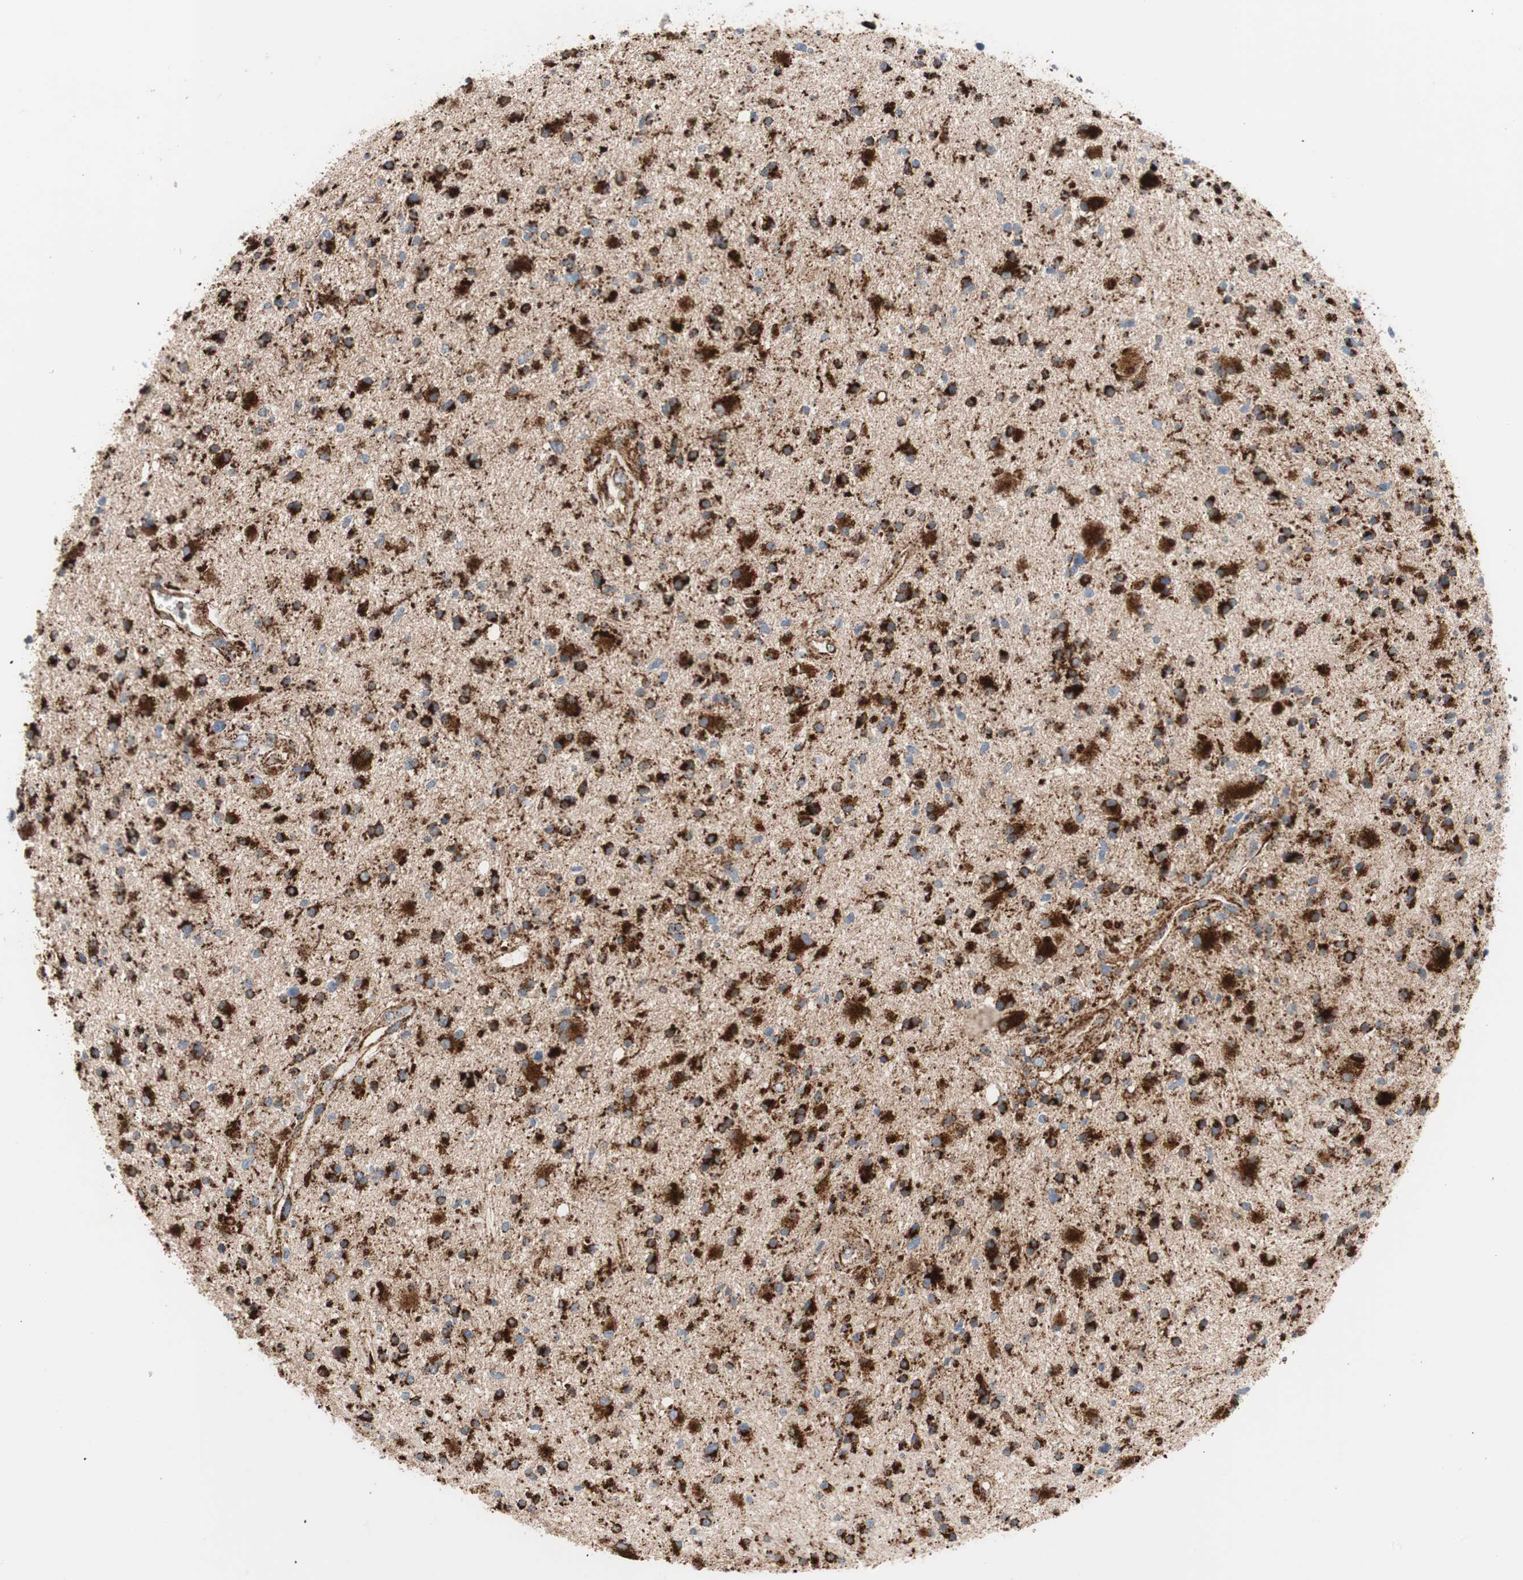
{"staining": {"intensity": "strong", "quantity": ">75%", "location": "cytoplasmic/membranous"}, "tissue": "glioma", "cell_type": "Tumor cells", "image_type": "cancer", "snomed": [{"axis": "morphology", "description": "Glioma, malignant, High grade"}, {"axis": "topography", "description": "Brain"}], "caption": "A high amount of strong cytoplasmic/membranous staining is present in about >75% of tumor cells in high-grade glioma (malignant) tissue.", "gene": "LAMP1", "patient": {"sex": "male", "age": 33}}